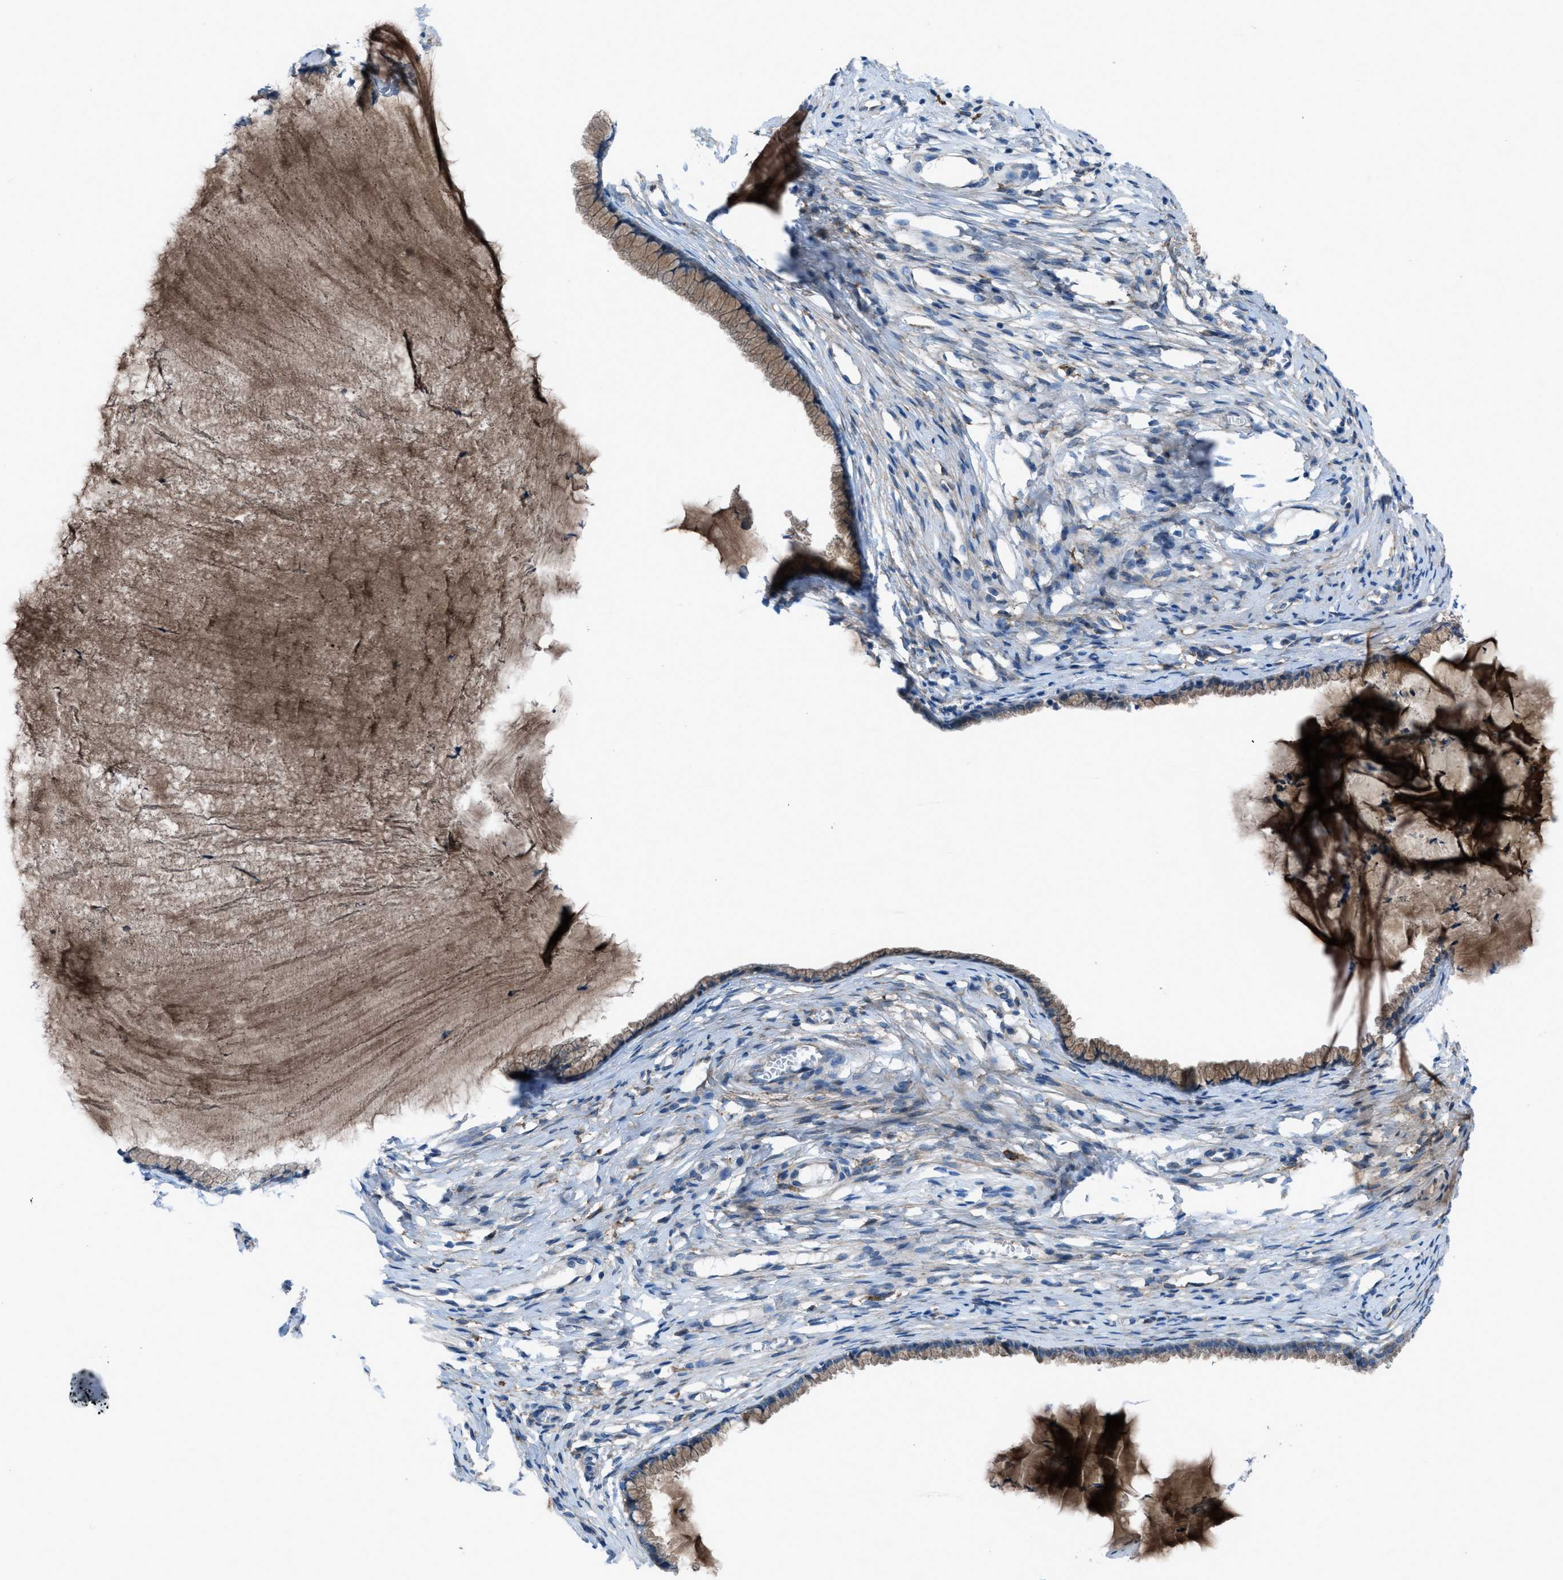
{"staining": {"intensity": "moderate", "quantity": ">75%", "location": "cytoplasmic/membranous"}, "tissue": "cervix", "cell_type": "Glandular cells", "image_type": "normal", "snomed": [{"axis": "morphology", "description": "Normal tissue, NOS"}, {"axis": "topography", "description": "Cervix"}], "caption": "A micrograph of human cervix stained for a protein demonstrates moderate cytoplasmic/membranous brown staining in glandular cells. (DAB (3,3'-diaminobenzidine) IHC with brightfield microscopy, high magnification).", "gene": "EGFR", "patient": {"sex": "female", "age": 77}}